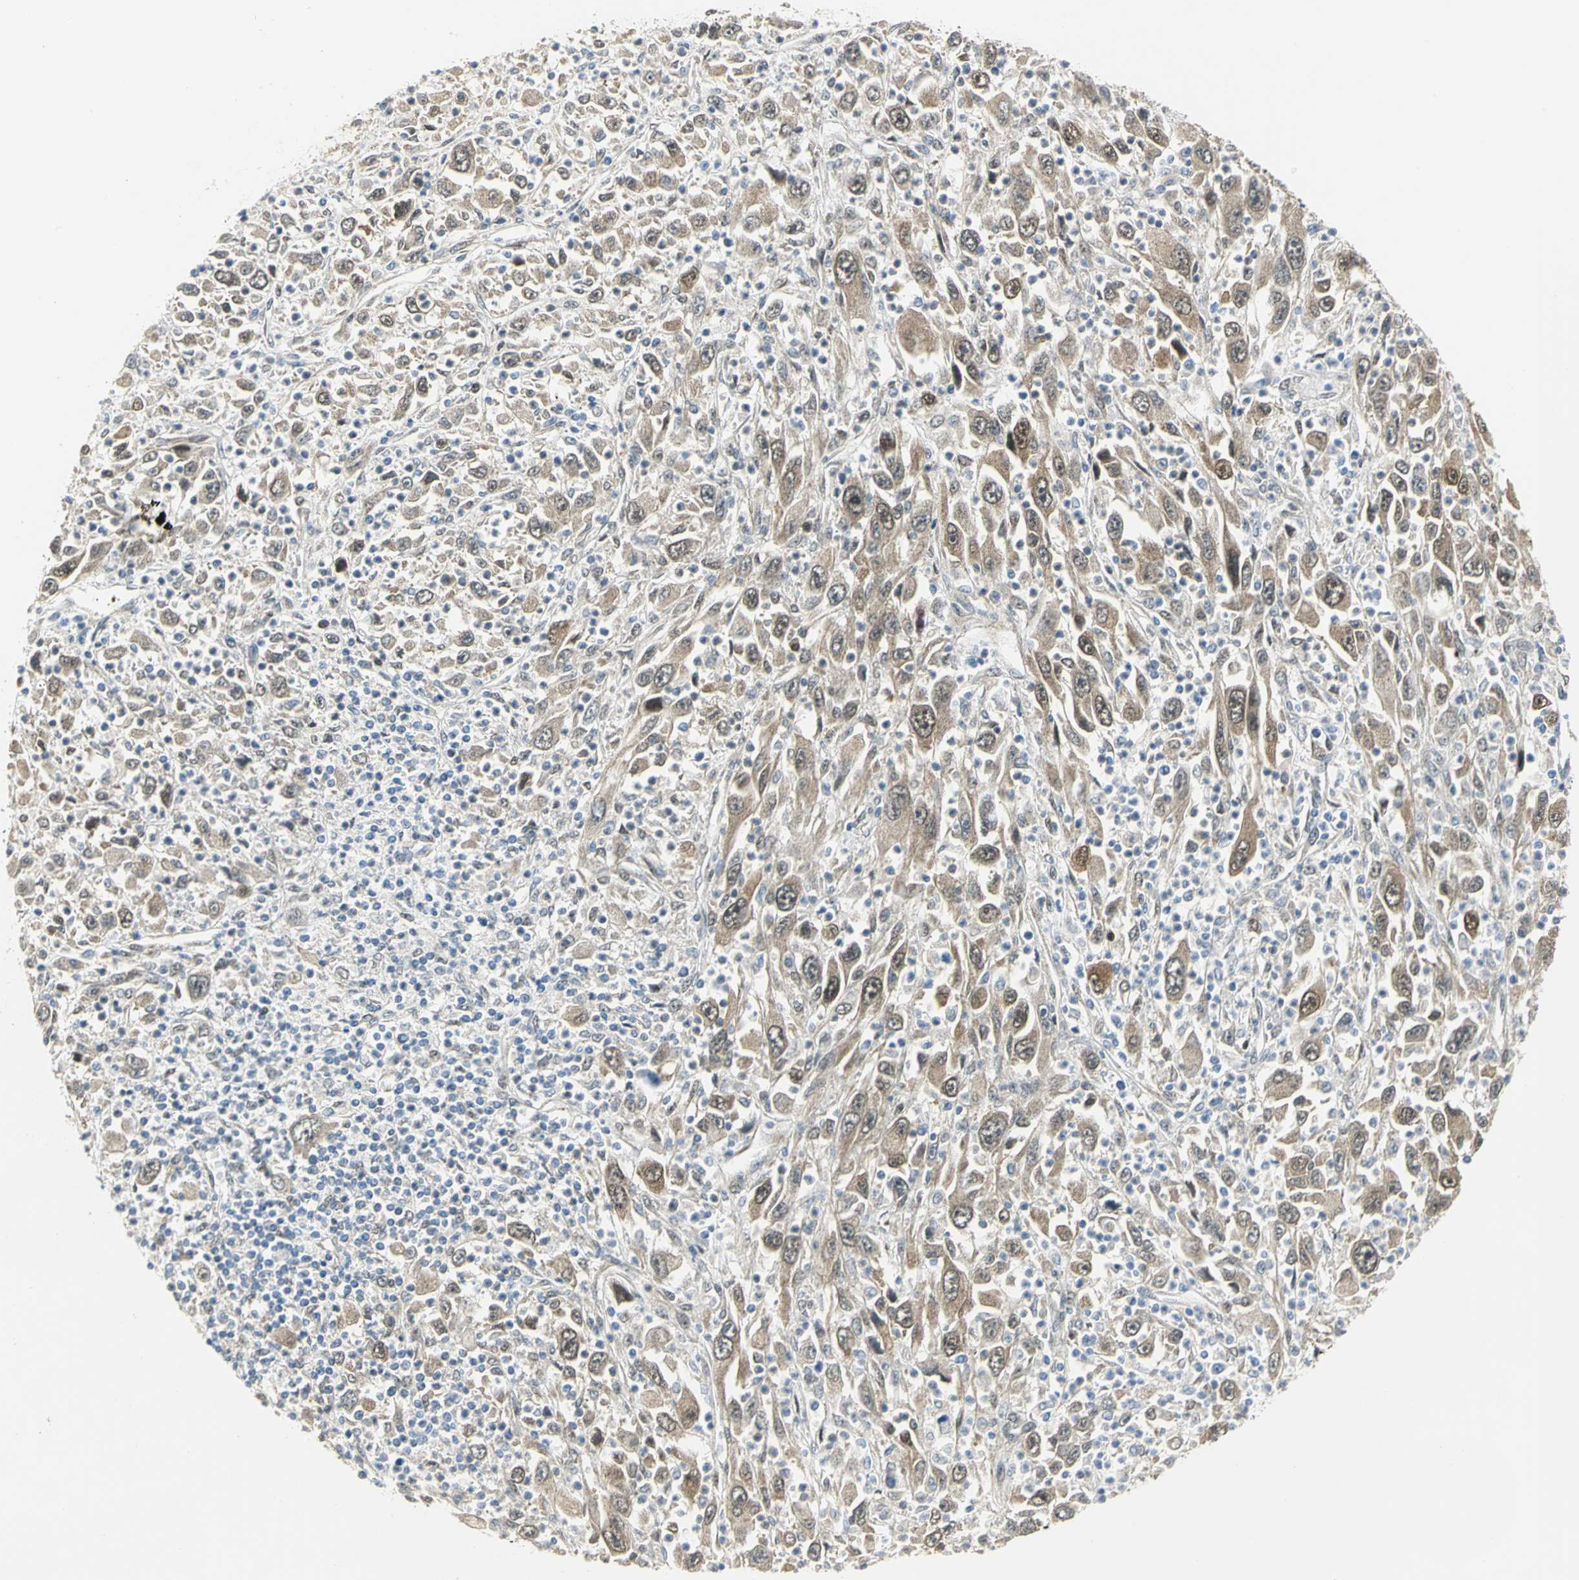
{"staining": {"intensity": "weak", "quantity": "25%-75%", "location": "cytoplasmic/membranous"}, "tissue": "melanoma", "cell_type": "Tumor cells", "image_type": "cancer", "snomed": [{"axis": "morphology", "description": "Malignant melanoma, Metastatic site"}, {"axis": "topography", "description": "Skin"}], "caption": "Approximately 25%-75% of tumor cells in malignant melanoma (metastatic site) reveal weak cytoplasmic/membranous protein expression as visualized by brown immunohistochemical staining.", "gene": "PGM3", "patient": {"sex": "female", "age": 56}}